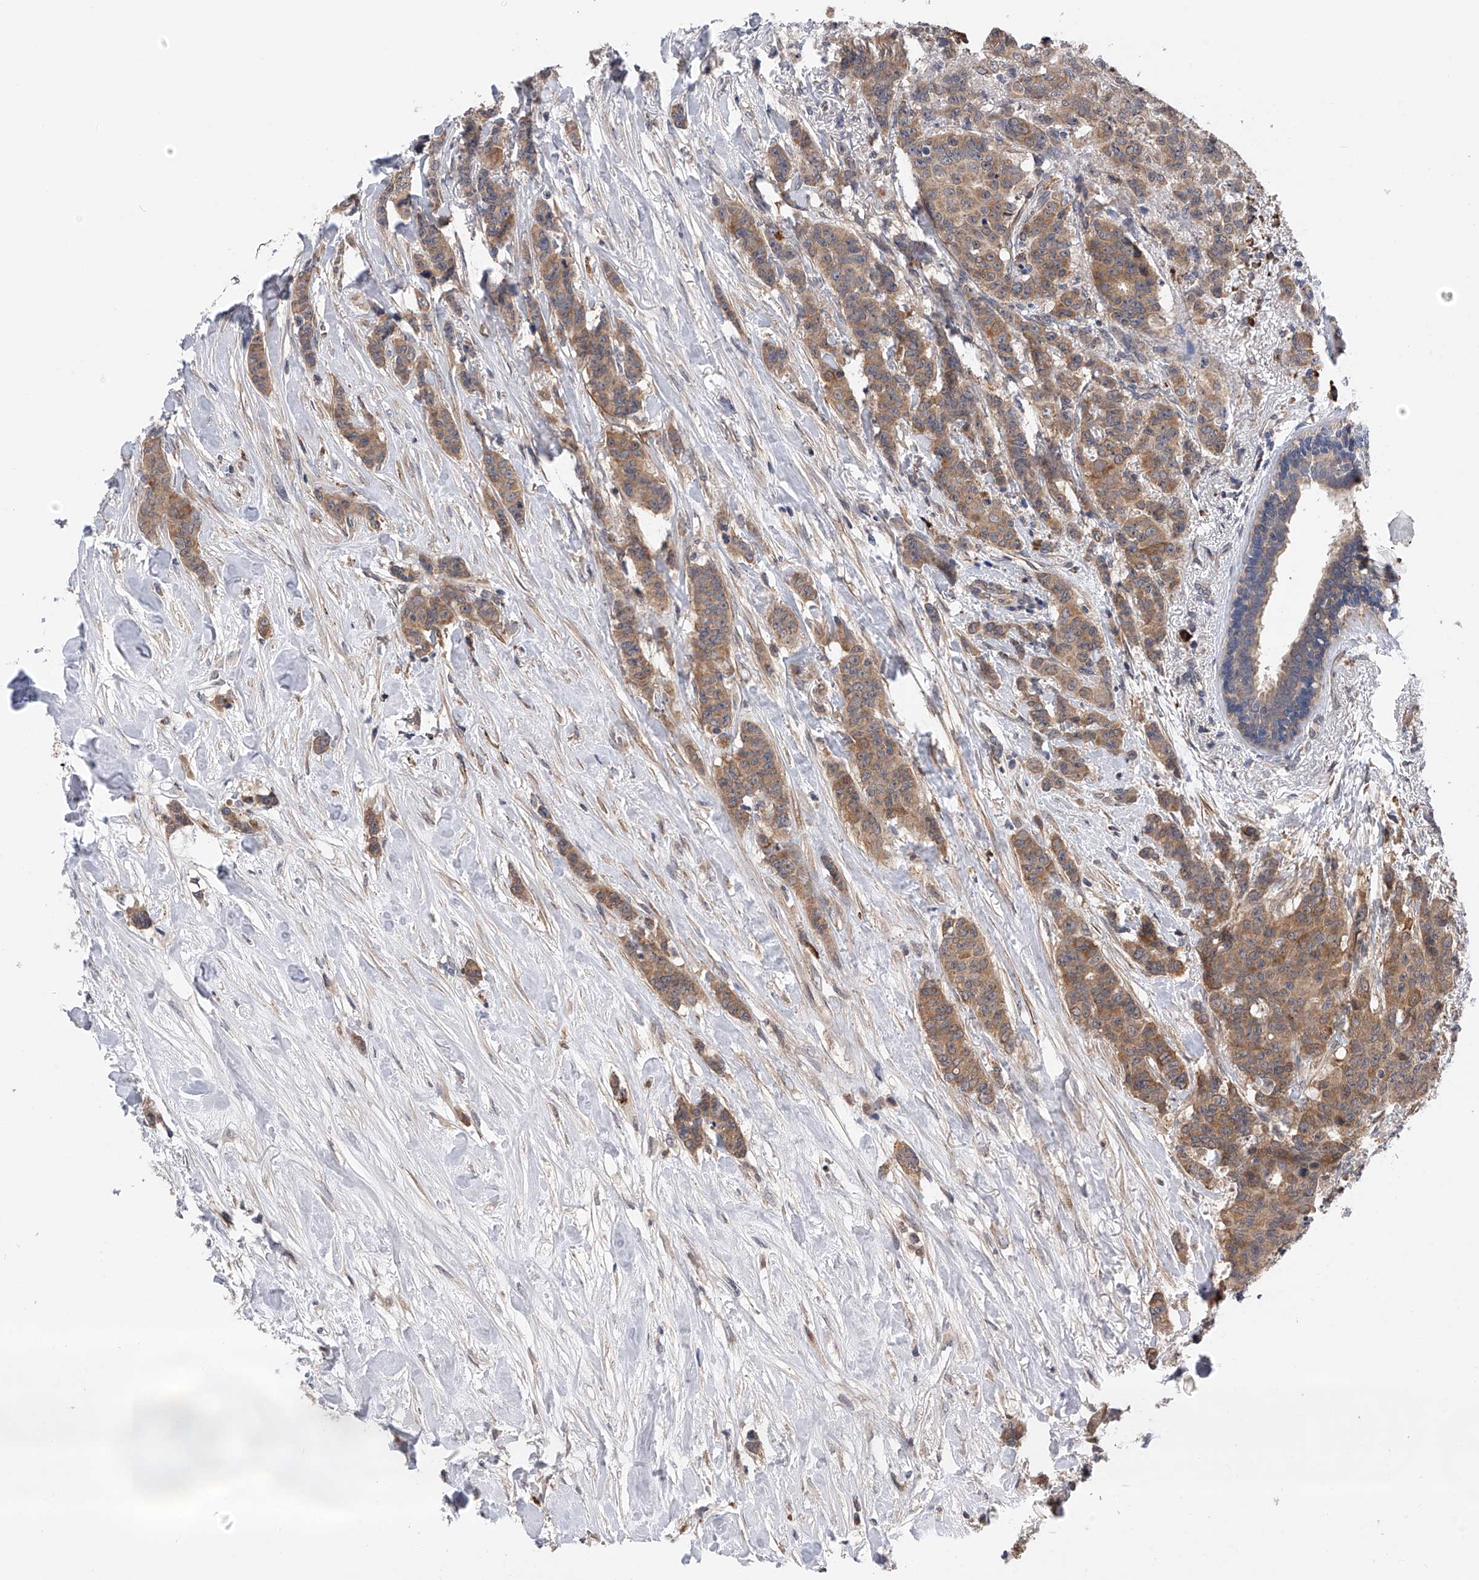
{"staining": {"intensity": "moderate", "quantity": ">75%", "location": "cytoplasmic/membranous"}, "tissue": "breast cancer", "cell_type": "Tumor cells", "image_type": "cancer", "snomed": [{"axis": "morphology", "description": "Duct carcinoma"}, {"axis": "topography", "description": "Breast"}], "caption": "Protein staining of breast cancer tissue shows moderate cytoplasmic/membranous staining in about >75% of tumor cells.", "gene": "SPOCK1", "patient": {"sex": "female", "age": 40}}